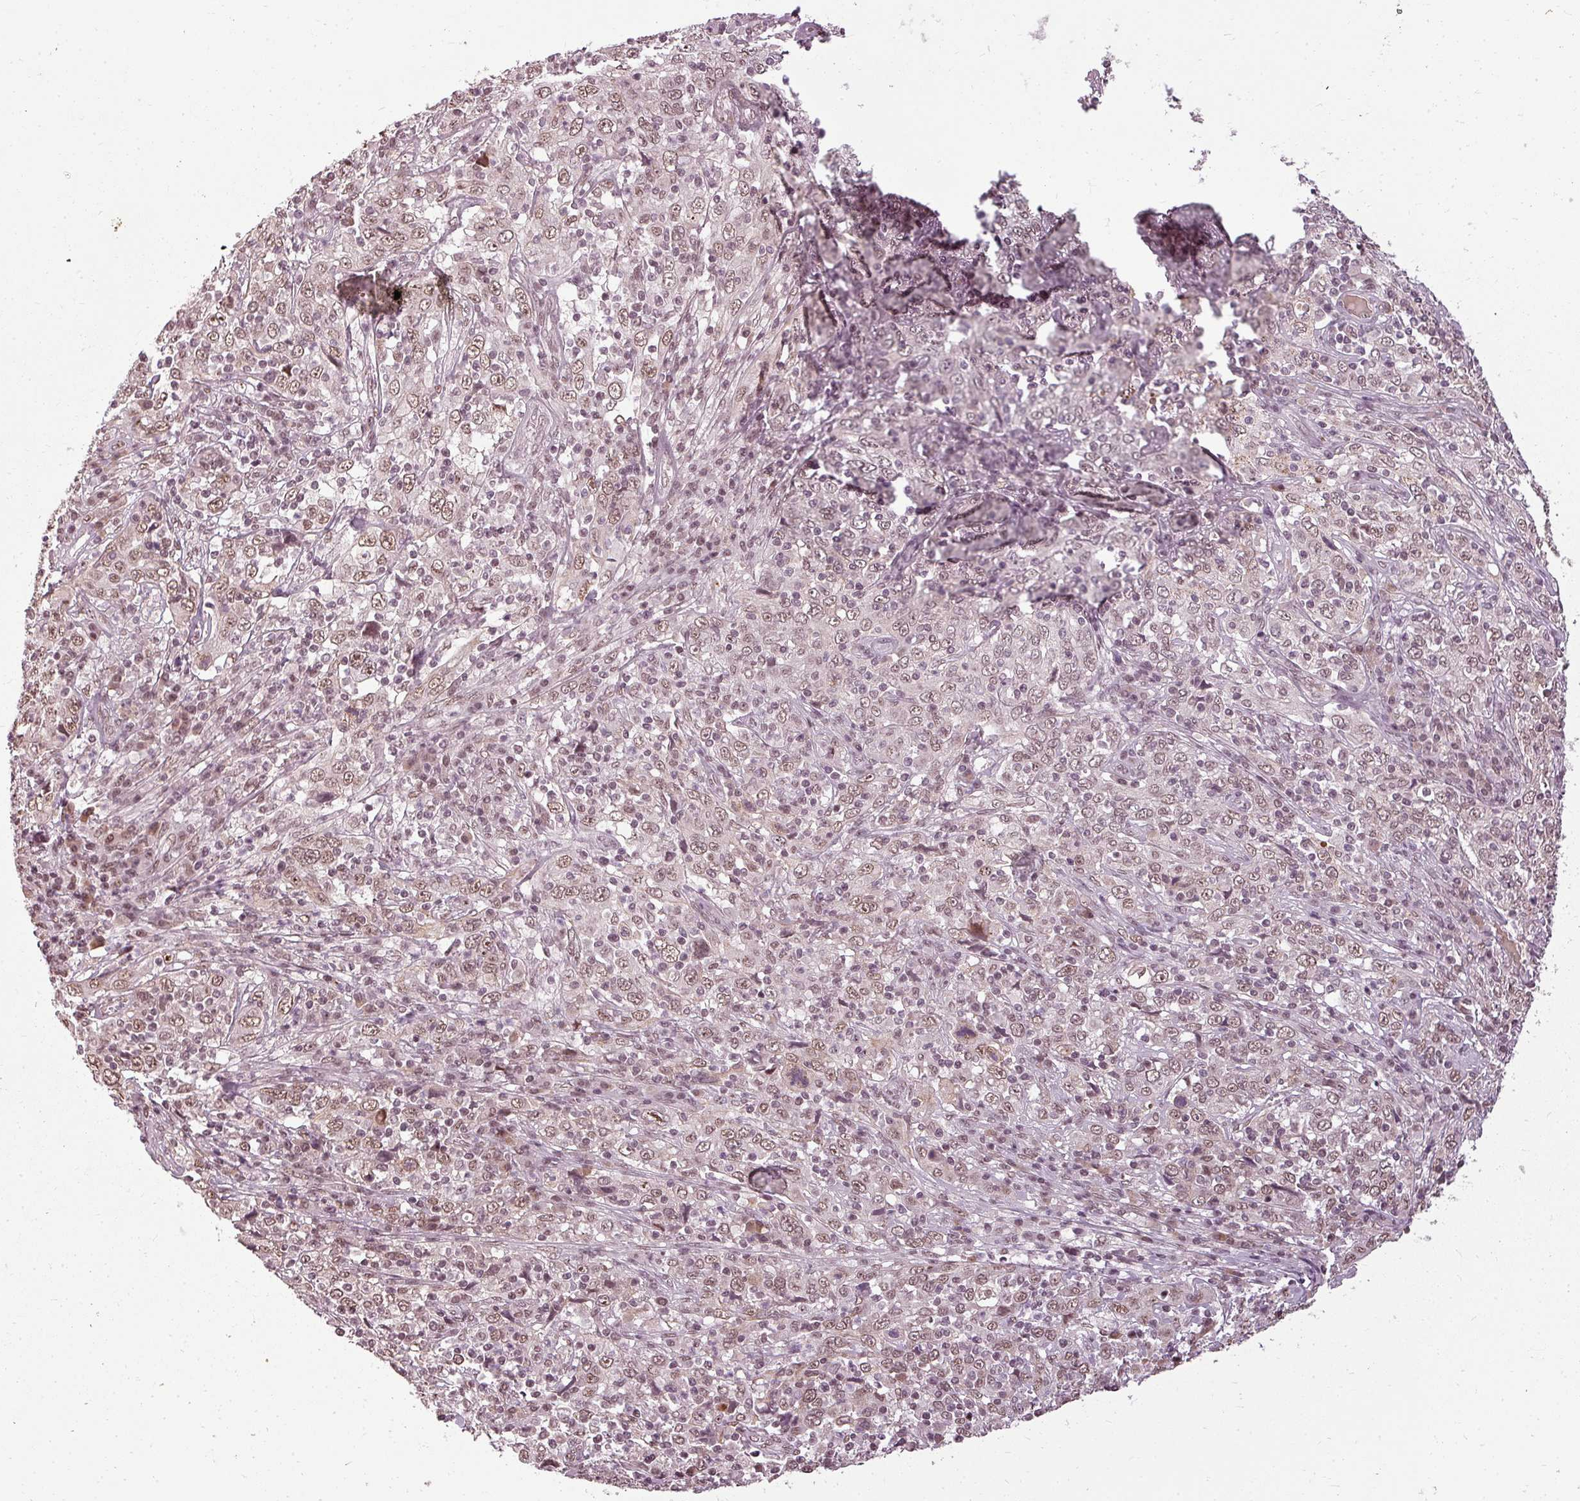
{"staining": {"intensity": "moderate", "quantity": ">75%", "location": "nuclear"}, "tissue": "cervical cancer", "cell_type": "Tumor cells", "image_type": "cancer", "snomed": [{"axis": "morphology", "description": "Squamous cell carcinoma, NOS"}, {"axis": "topography", "description": "Cervix"}], "caption": "Protein staining displays moderate nuclear expression in approximately >75% of tumor cells in cervical squamous cell carcinoma.", "gene": "BCAS3", "patient": {"sex": "female", "age": 46}}